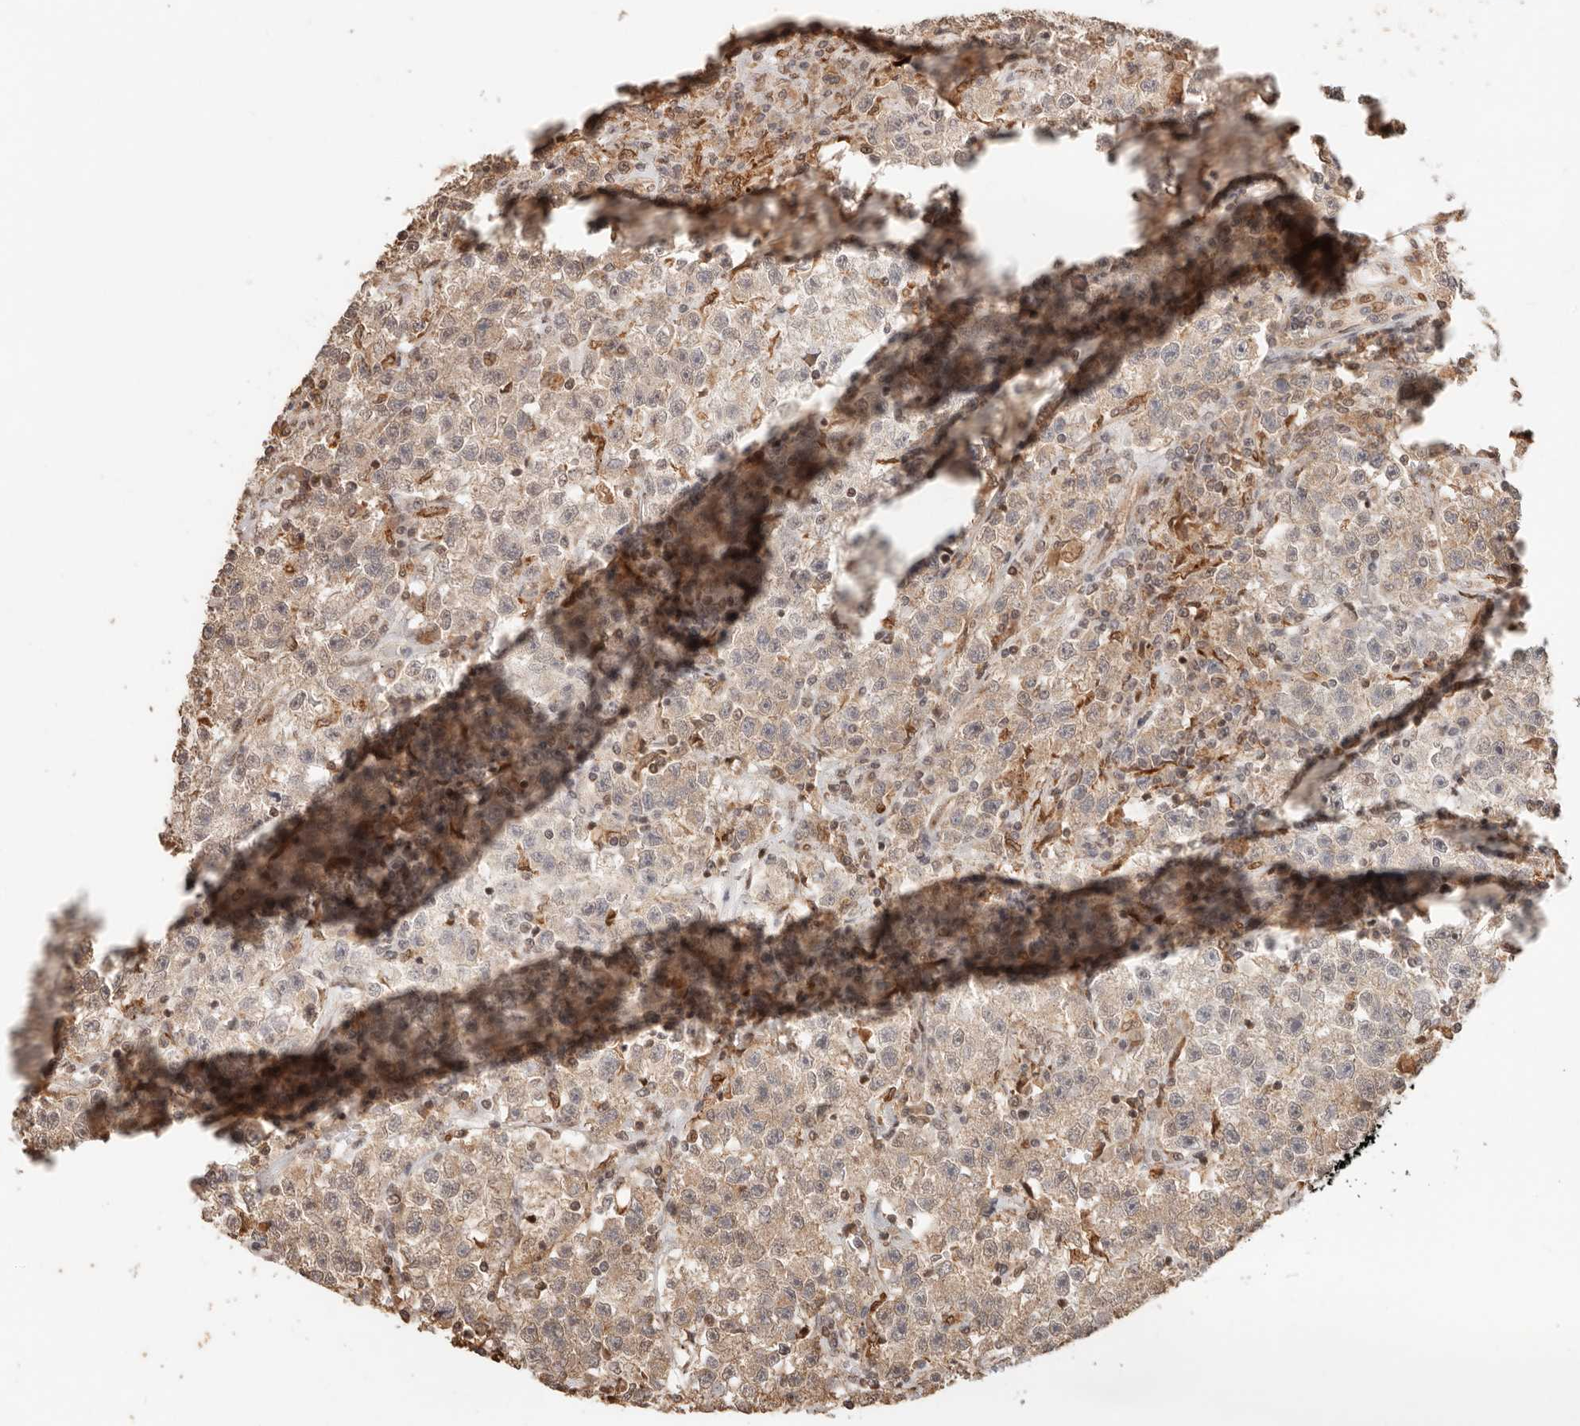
{"staining": {"intensity": "weak", "quantity": "<25%", "location": "cytoplasmic/membranous"}, "tissue": "testis cancer", "cell_type": "Tumor cells", "image_type": "cancer", "snomed": [{"axis": "morphology", "description": "Seminoma, NOS"}, {"axis": "topography", "description": "Testis"}], "caption": "Seminoma (testis) stained for a protein using immunohistochemistry exhibits no positivity tumor cells.", "gene": "NPAS2", "patient": {"sex": "male", "age": 22}}